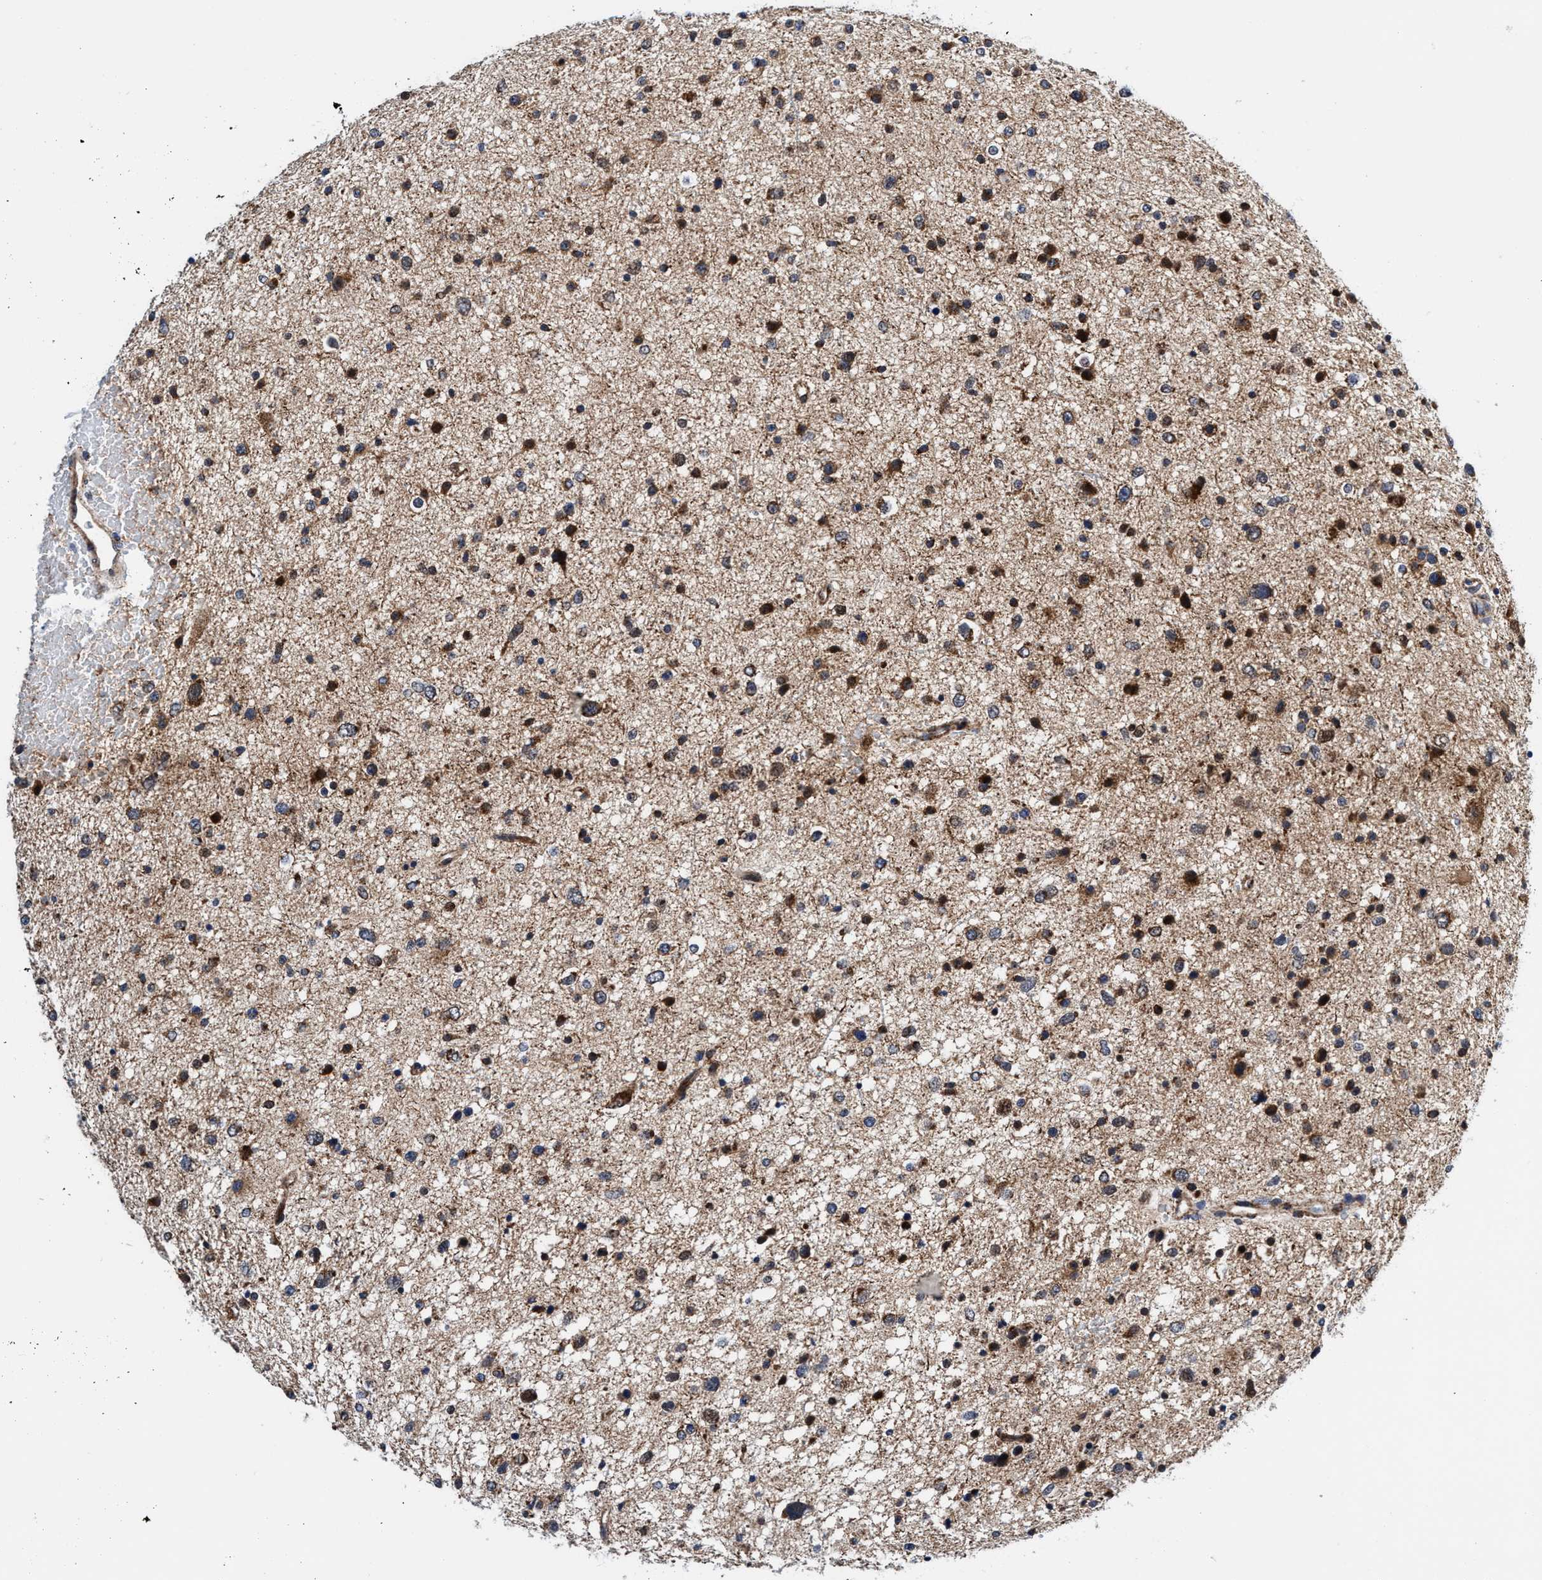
{"staining": {"intensity": "moderate", "quantity": "25%-75%", "location": "cytoplasmic/membranous"}, "tissue": "glioma", "cell_type": "Tumor cells", "image_type": "cancer", "snomed": [{"axis": "morphology", "description": "Glioma, malignant, Low grade"}, {"axis": "topography", "description": "Brain"}], "caption": "A medium amount of moderate cytoplasmic/membranous expression is appreciated in approximately 25%-75% of tumor cells in glioma tissue.", "gene": "AGAP2", "patient": {"sex": "female", "age": 37}}